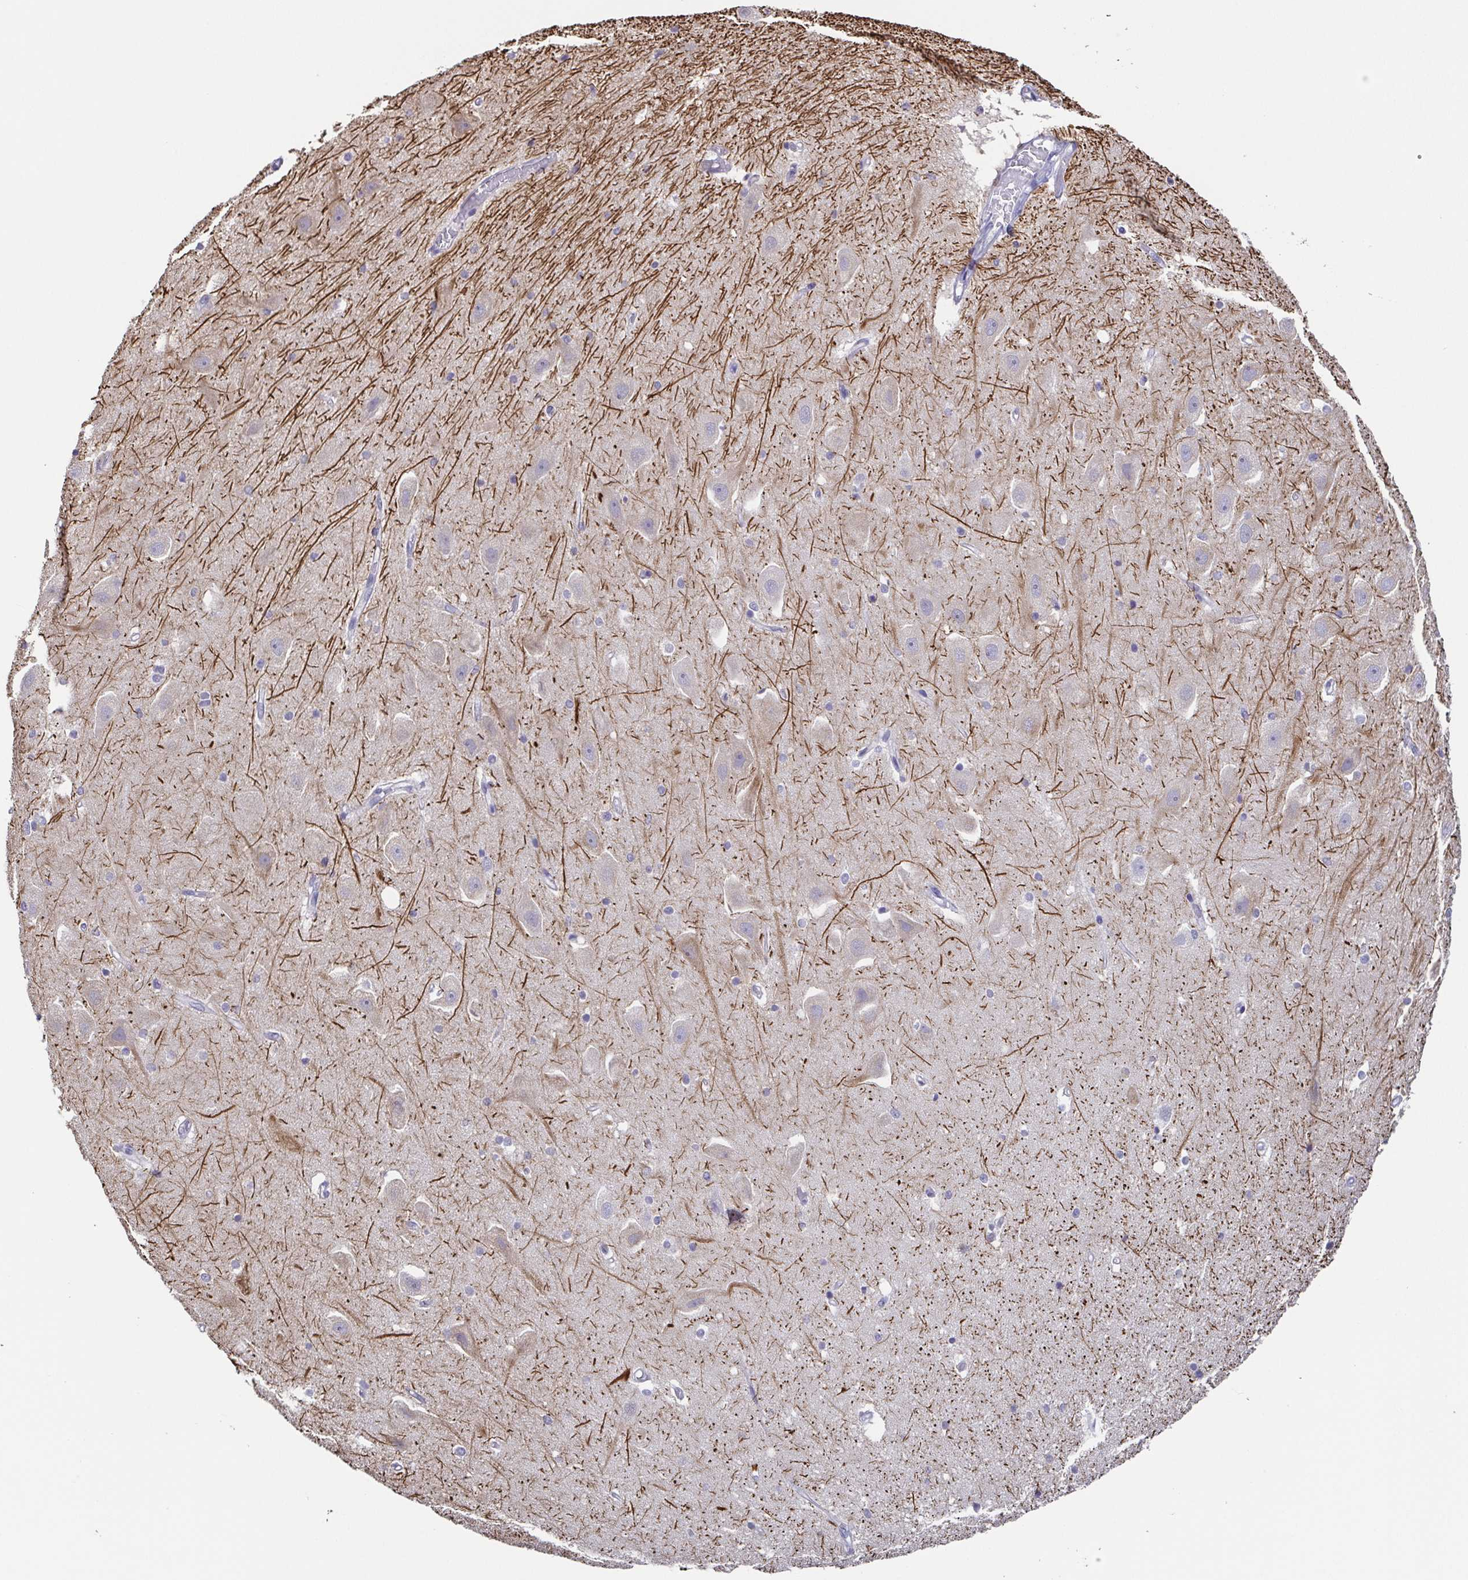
{"staining": {"intensity": "negative", "quantity": "none", "location": "none"}, "tissue": "hippocampus", "cell_type": "Glial cells", "image_type": "normal", "snomed": [{"axis": "morphology", "description": "Normal tissue, NOS"}, {"axis": "topography", "description": "Hippocampus"}], "caption": "A histopathology image of hippocampus stained for a protein displays no brown staining in glial cells.", "gene": "NEFH", "patient": {"sex": "male", "age": 63}}